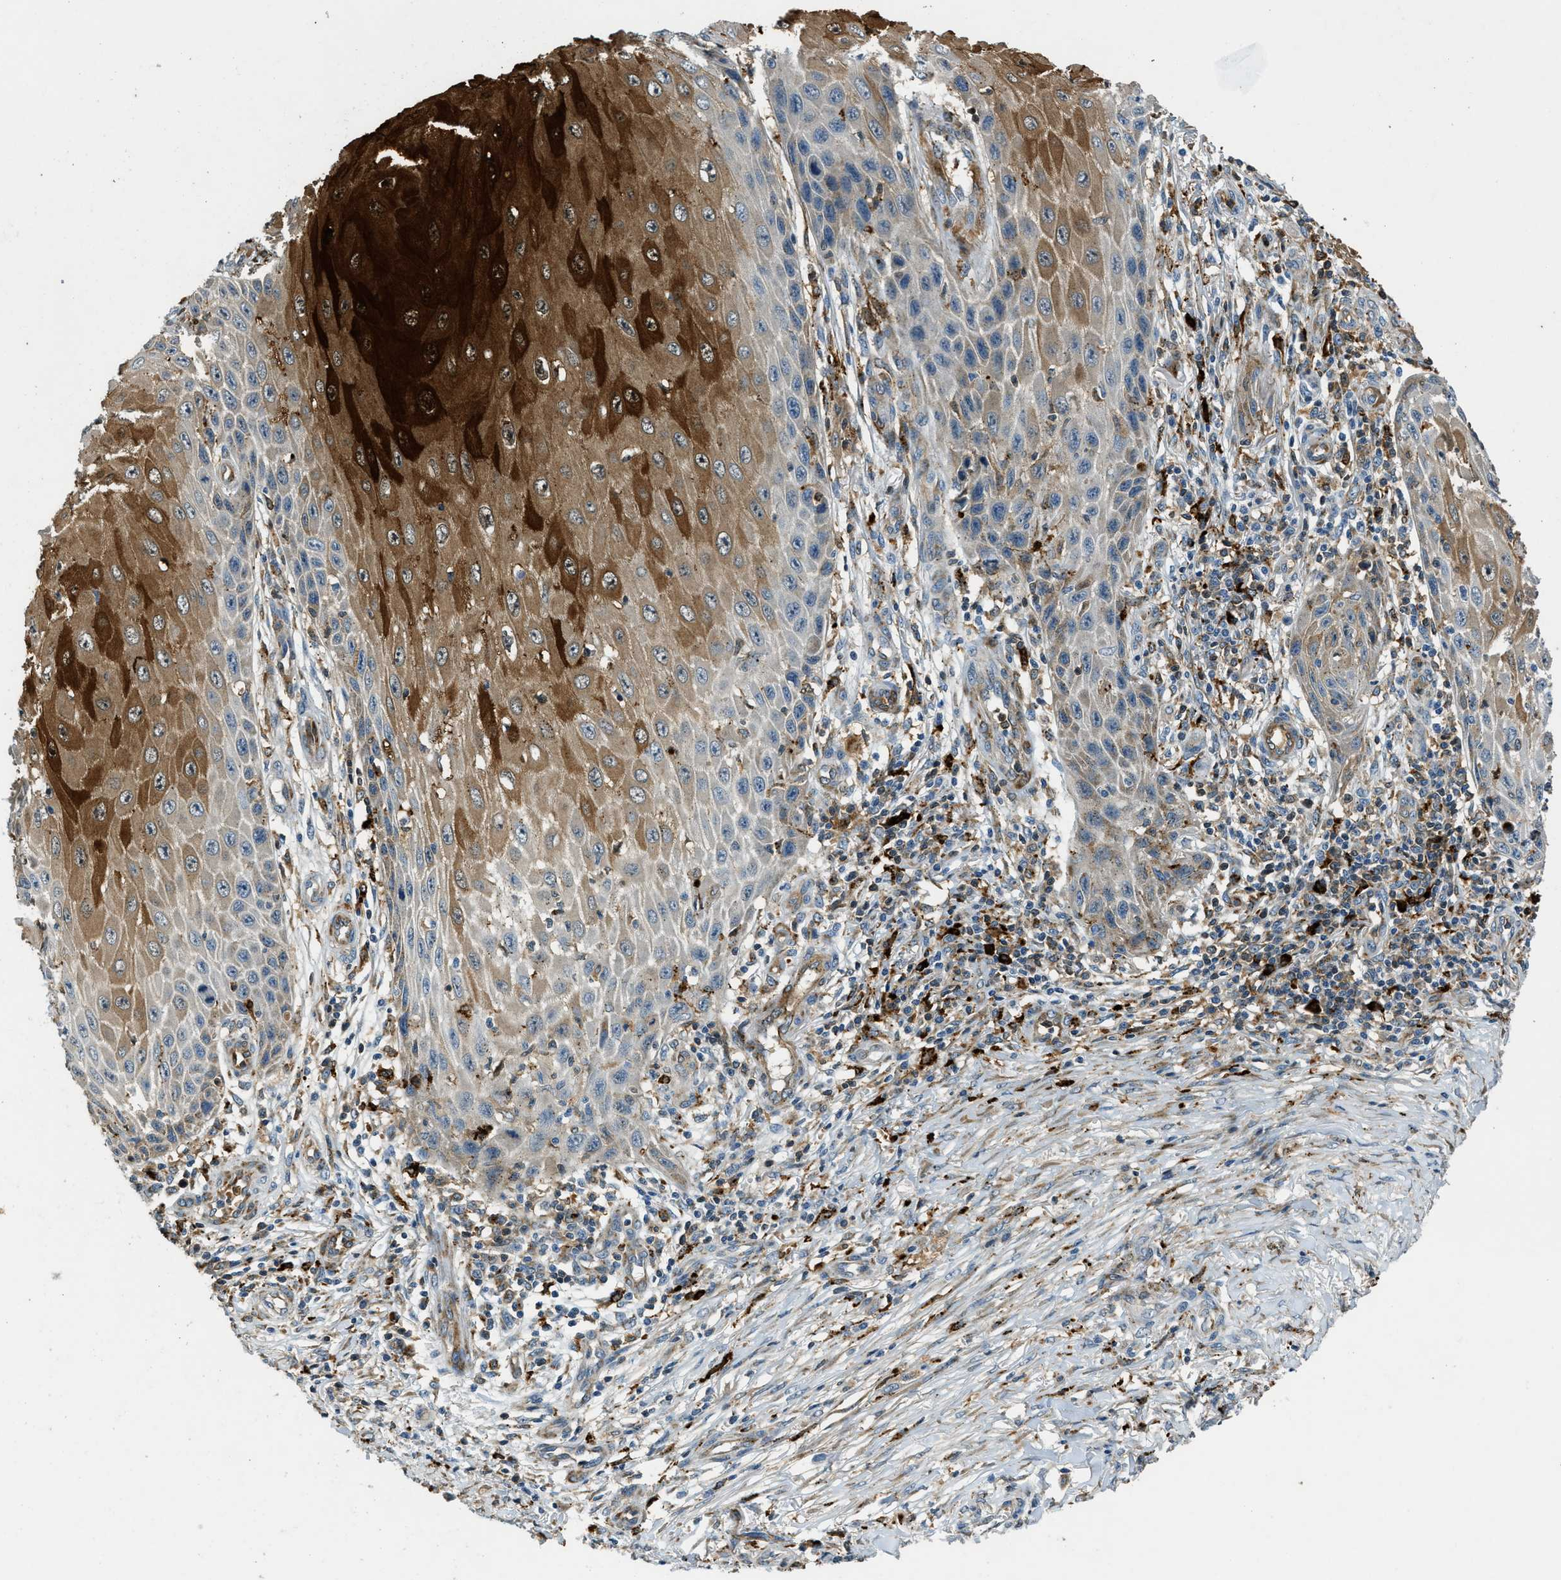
{"staining": {"intensity": "strong", "quantity": "25%-75%", "location": "cytoplasmic/membranous"}, "tissue": "skin cancer", "cell_type": "Tumor cells", "image_type": "cancer", "snomed": [{"axis": "morphology", "description": "Squamous cell carcinoma, NOS"}, {"axis": "topography", "description": "Skin"}], "caption": "Human skin cancer (squamous cell carcinoma) stained with a protein marker reveals strong staining in tumor cells.", "gene": "HERC2", "patient": {"sex": "female", "age": 73}}